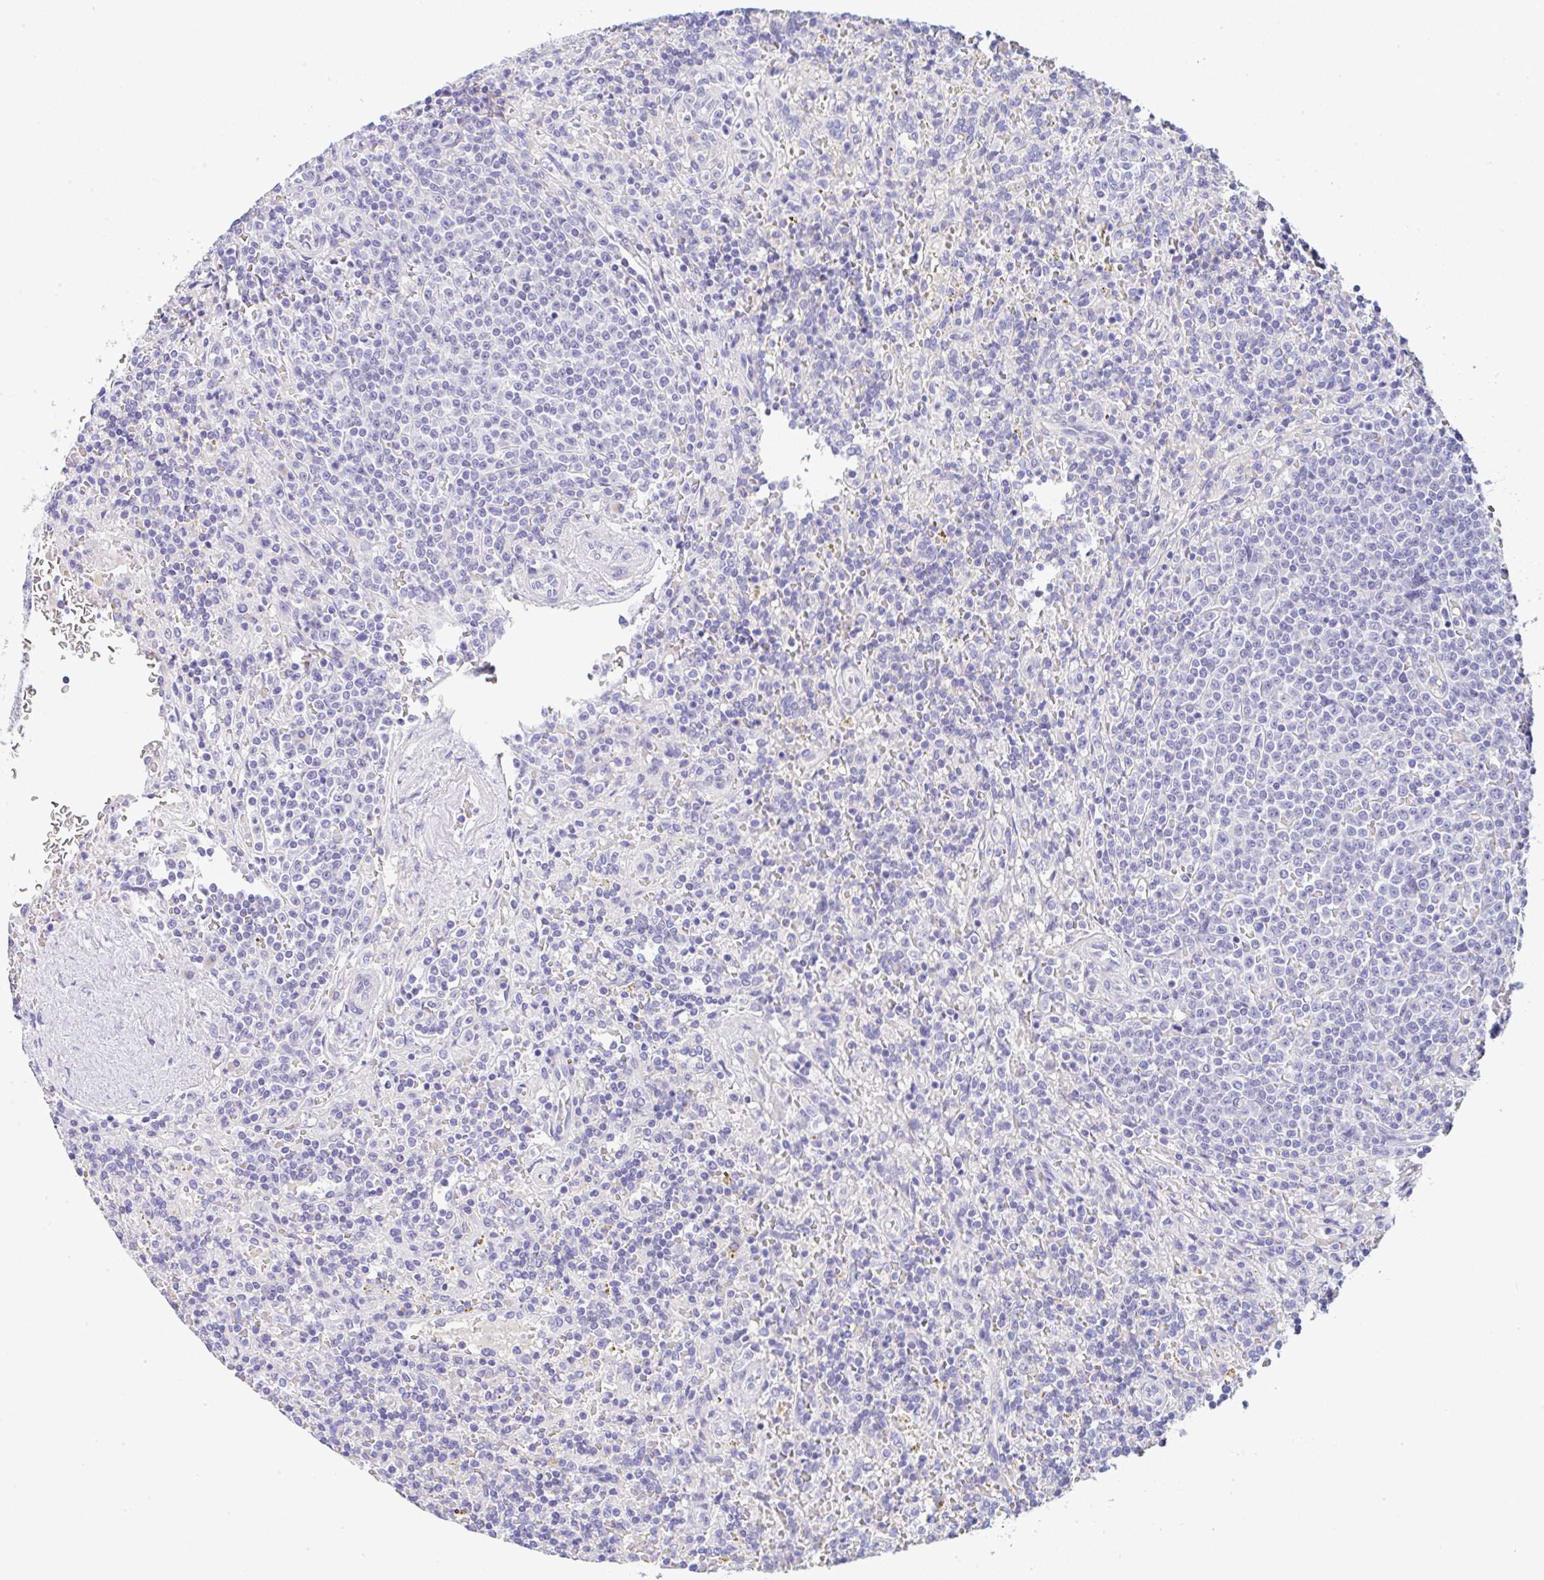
{"staining": {"intensity": "negative", "quantity": "none", "location": "none"}, "tissue": "lymphoma", "cell_type": "Tumor cells", "image_type": "cancer", "snomed": [{"axis": "morphology", "description": "Malignant lymphoma, non-Hodgkin's type, Low grade"}, {"axis": "topography", "description": "Spleen"}], "caption": "Tumor cells are negative for brown protein staining in lymphoma.", "gene": "SERPINE3", "patient": {"sex": "male", "age": 67}}